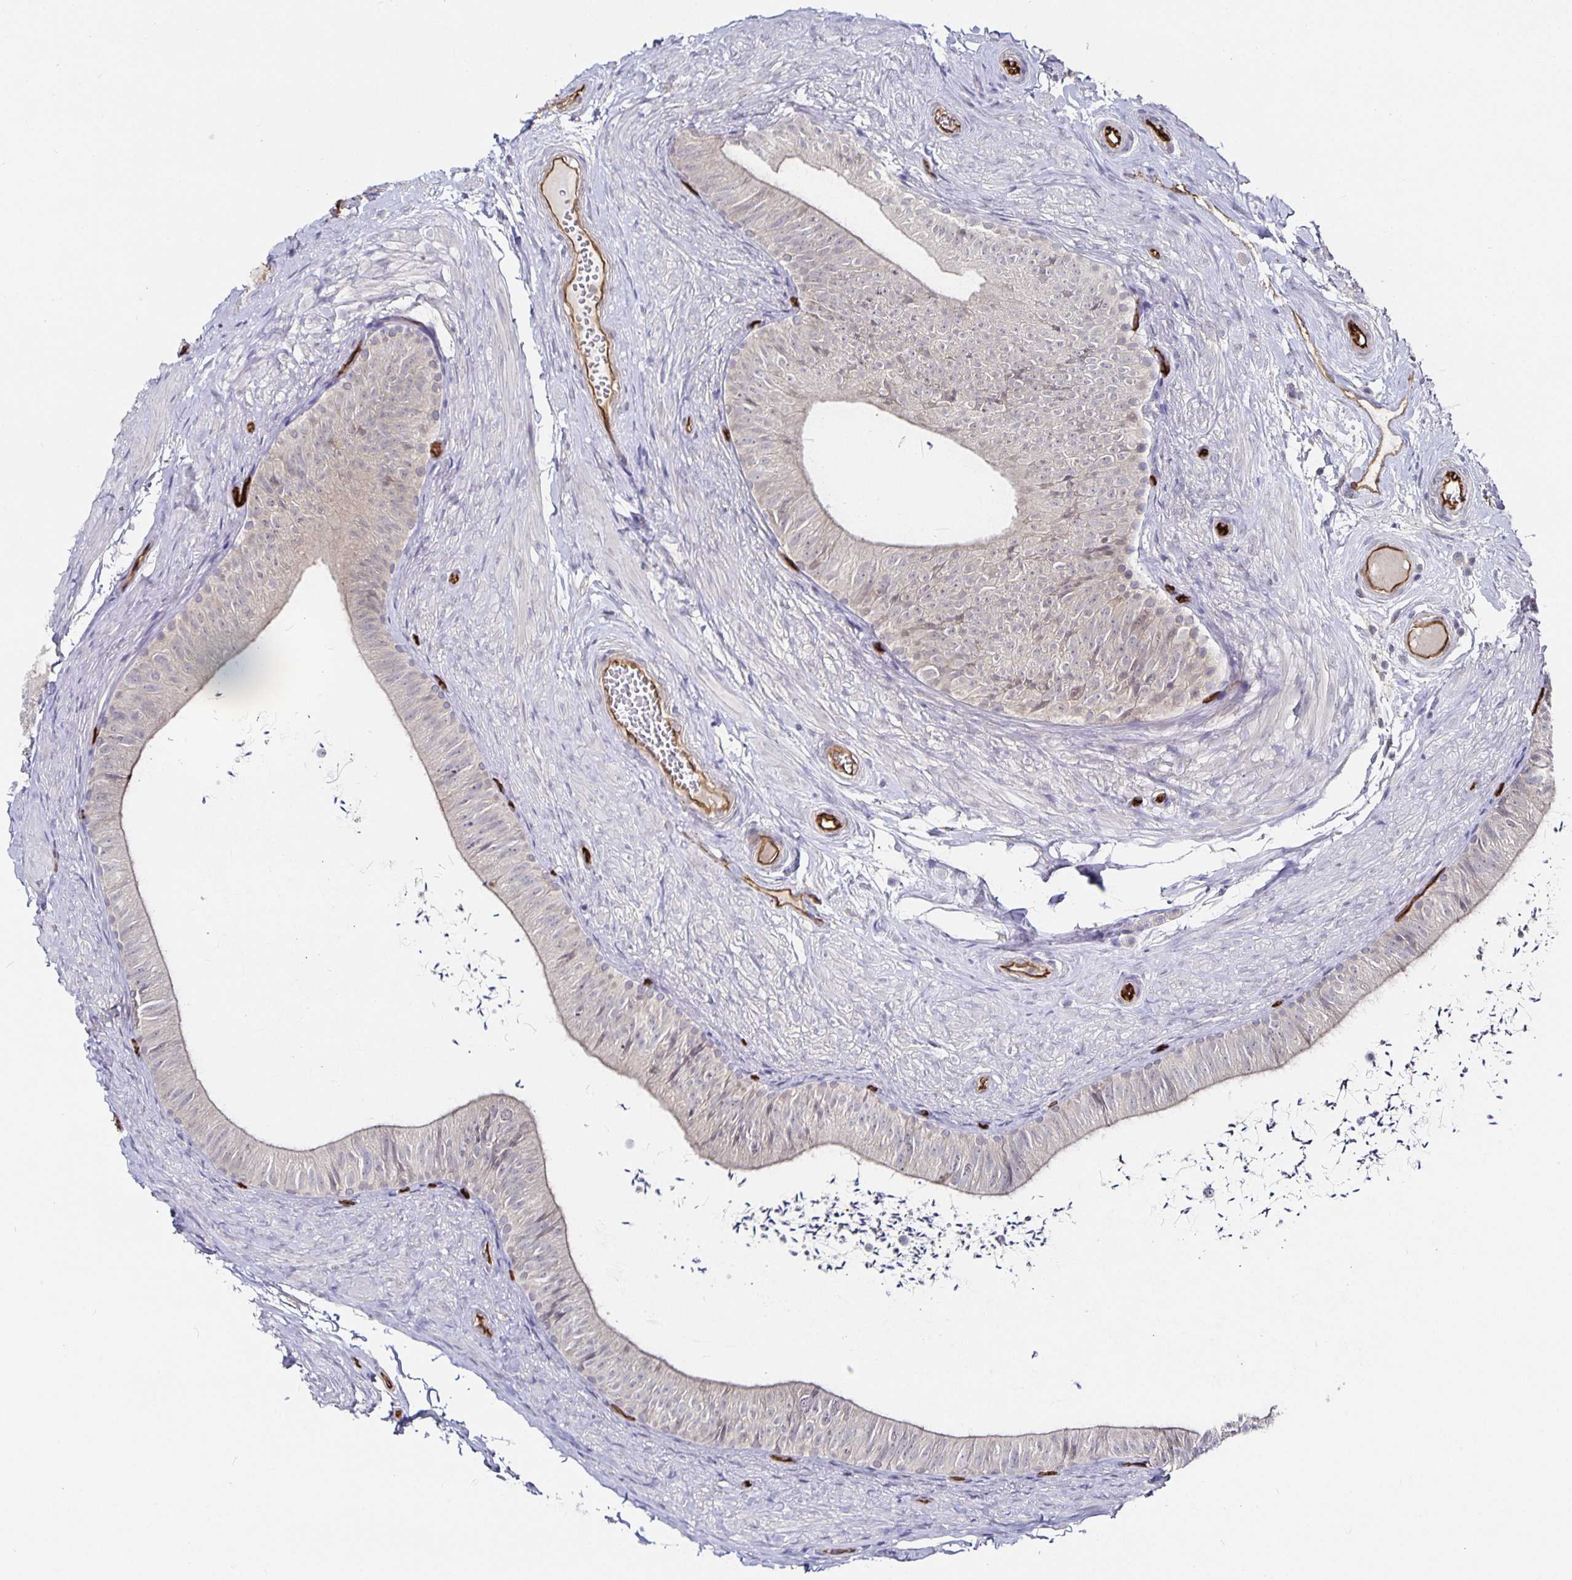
{"staining": {"intensity": "weak", "quantity": "<25%", "location": "cytoplasmic/membranous"}, "tissue": "epididymis", "cell_type": "Glandular cells", "image_type": "normal", "snomed": [{"axis": "morphology", "description": "Normal tissue, NOS"}, {"axis": "topography", "description": "Epididymis, spermatic cord, NOS"}, {"axis": "topography", "description": "Epididymis"}, {"axis": "topography", "description": "Peripheral nerve tissue"}], "caption": "Epididymis stained for a protein using immunohistochemistry exhibits no staining glandular cells.", "gene": "PODXL", "patient": {"sex": "male", "age": 29}}